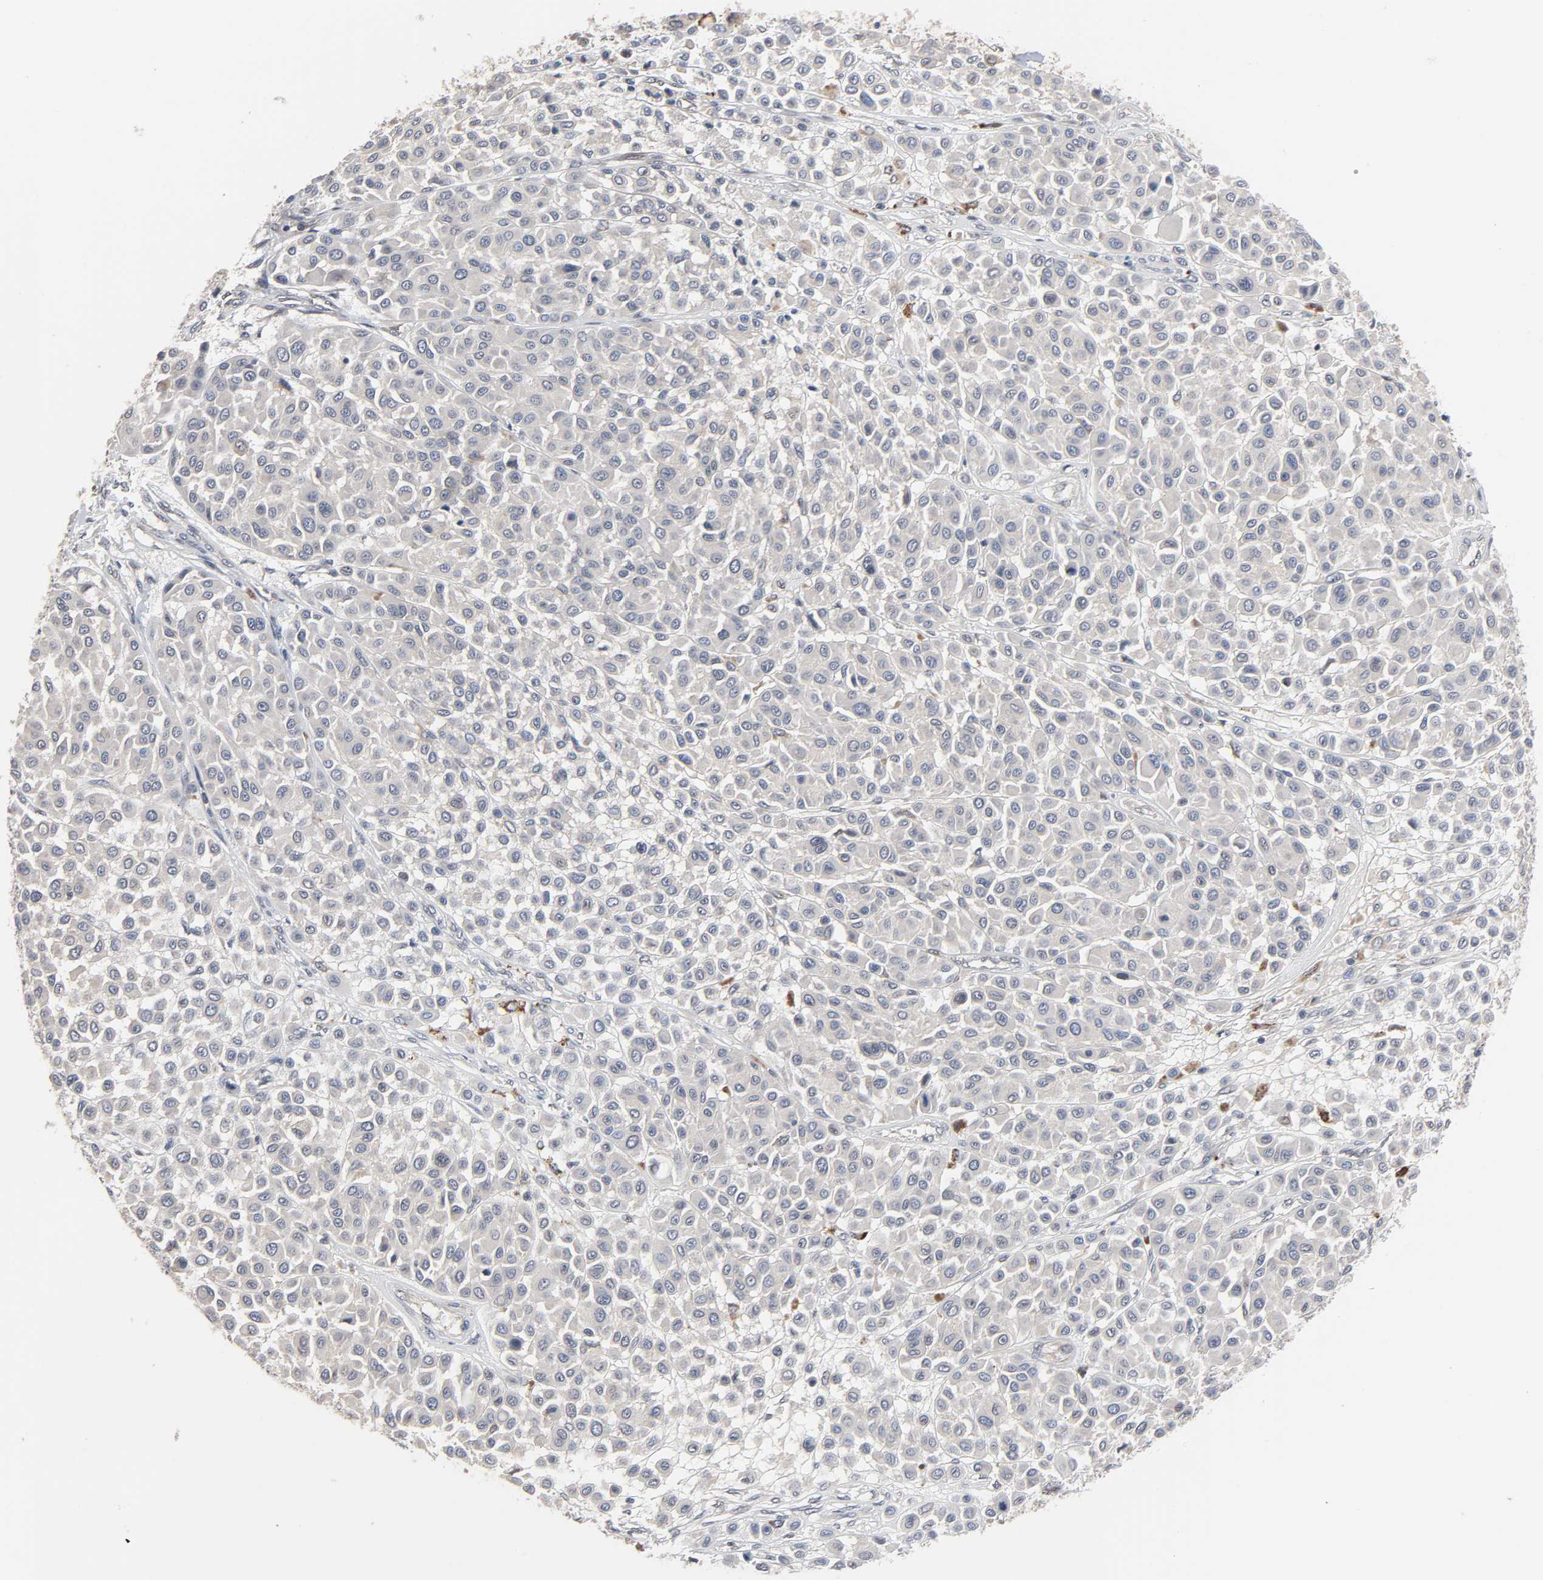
{"staining": {"intensity": "negative", "quantity": "none", "location": "none"}, "tissue": "melanoma", "cell_type": "Tumor cells", "image_type": "cancer", "snomed": [{"axis": "morphology", "description": "Malignant melanoma, Metastatic site"}, {"axis": "topography", "description": "Soft tissue"}], "caption": "Micrograph shows no significant protein positivity in tumor cells of malignant melanoma (metastatic site).", "gene": "CCDC175", "patient": {"sex": "male", "age": 41}}